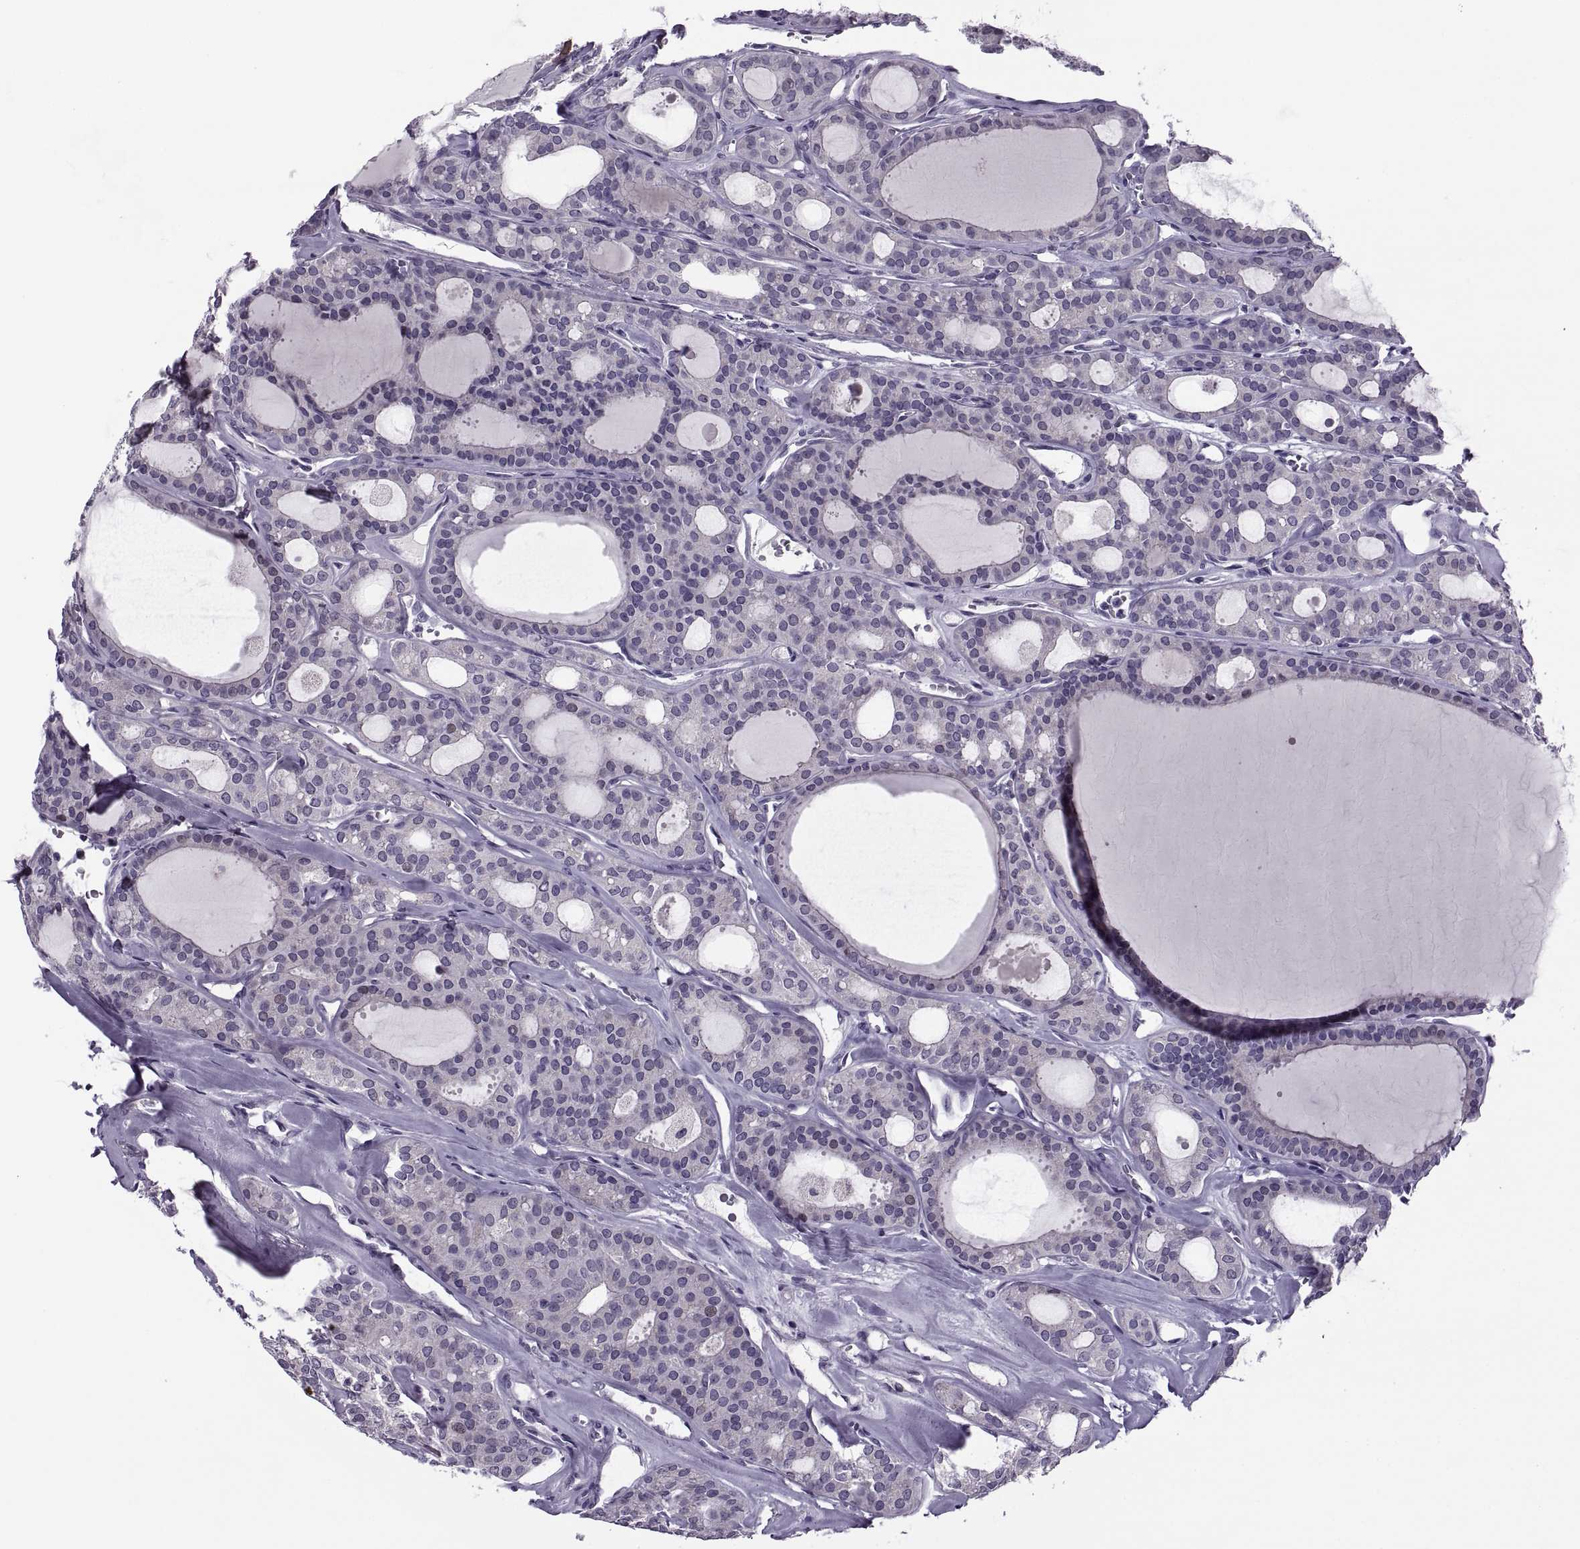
{"staining": {"intensity": "negative", "quantity": "none", "location": "none"}, "tissue": "thyroid cancer", "cell_type": "Tumor cells", "image_type": "cancer", "snomed": [{"axis": "morphology", "description": "Follicular adenoma carcinoma, NOS"}, {"axis": "topography", "description": "Thyroid gland"}], "caption": "Thyroid follicular adenoma carcinoma was stained to show a protein in brown. There is no significant staining in tumor cells.", "gene": "MAGEB1", "patient": {"sex": "male", "age": 75}}